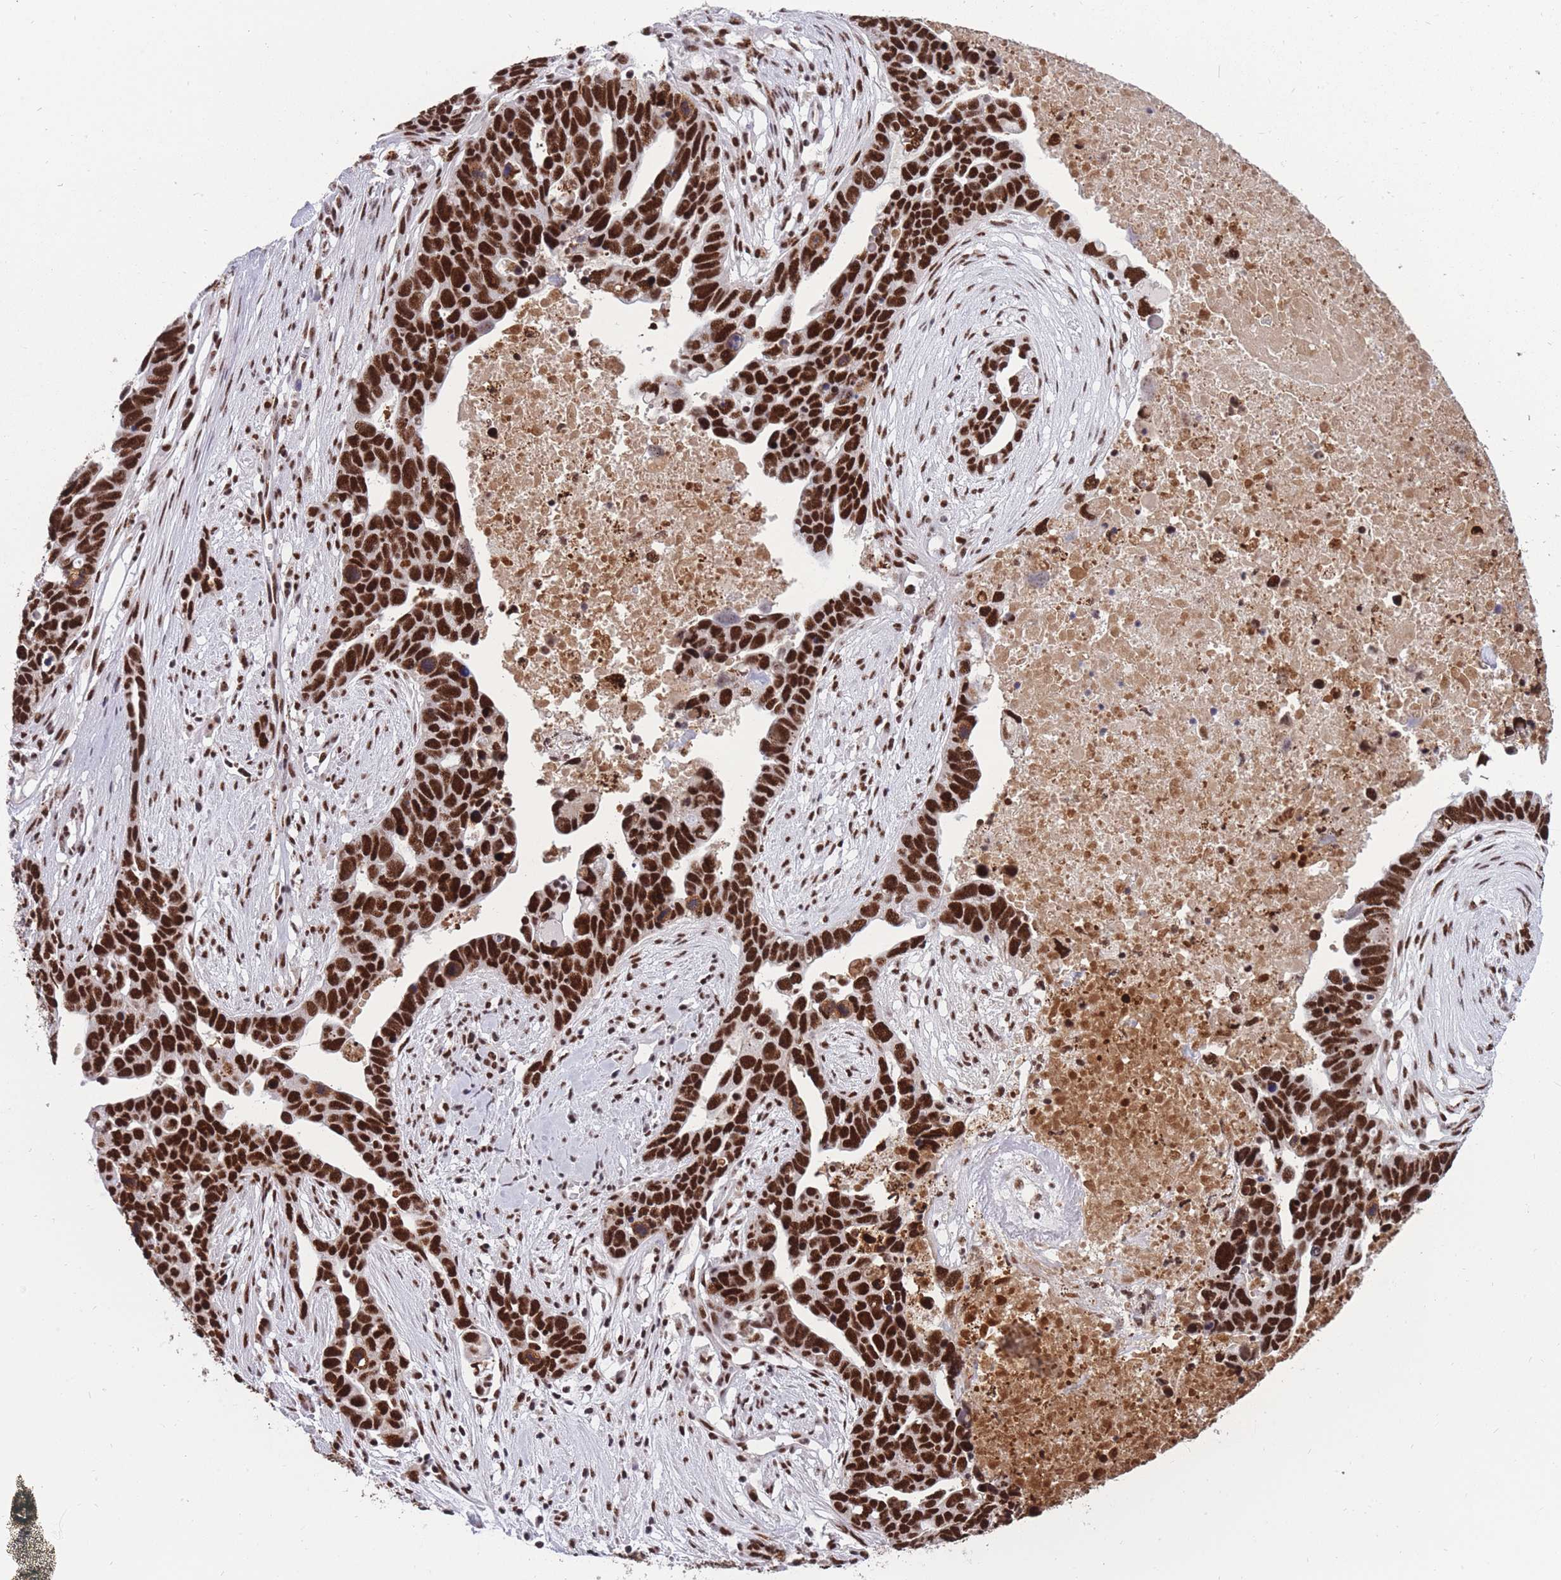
{"staining": {"intensity": "strong", "quantity": ">75%", "location": "nuclear"}, "tissue": "ovarian cancer", "cell_type": "Tumor cells", "image_type": "cancer", "snomed": [{"axis": "morphology", "description": "Cystadenocarcinoma, serous, NOS"}, {"axis": "topography", "description": "Ovary"}], "caption": "The immunohistochemical stain shows strong nuclear expression in tumor cells of ovarian cancer tissue.", "gene": "PRPF19", "patient": {"sex": "female", "age": 54}}